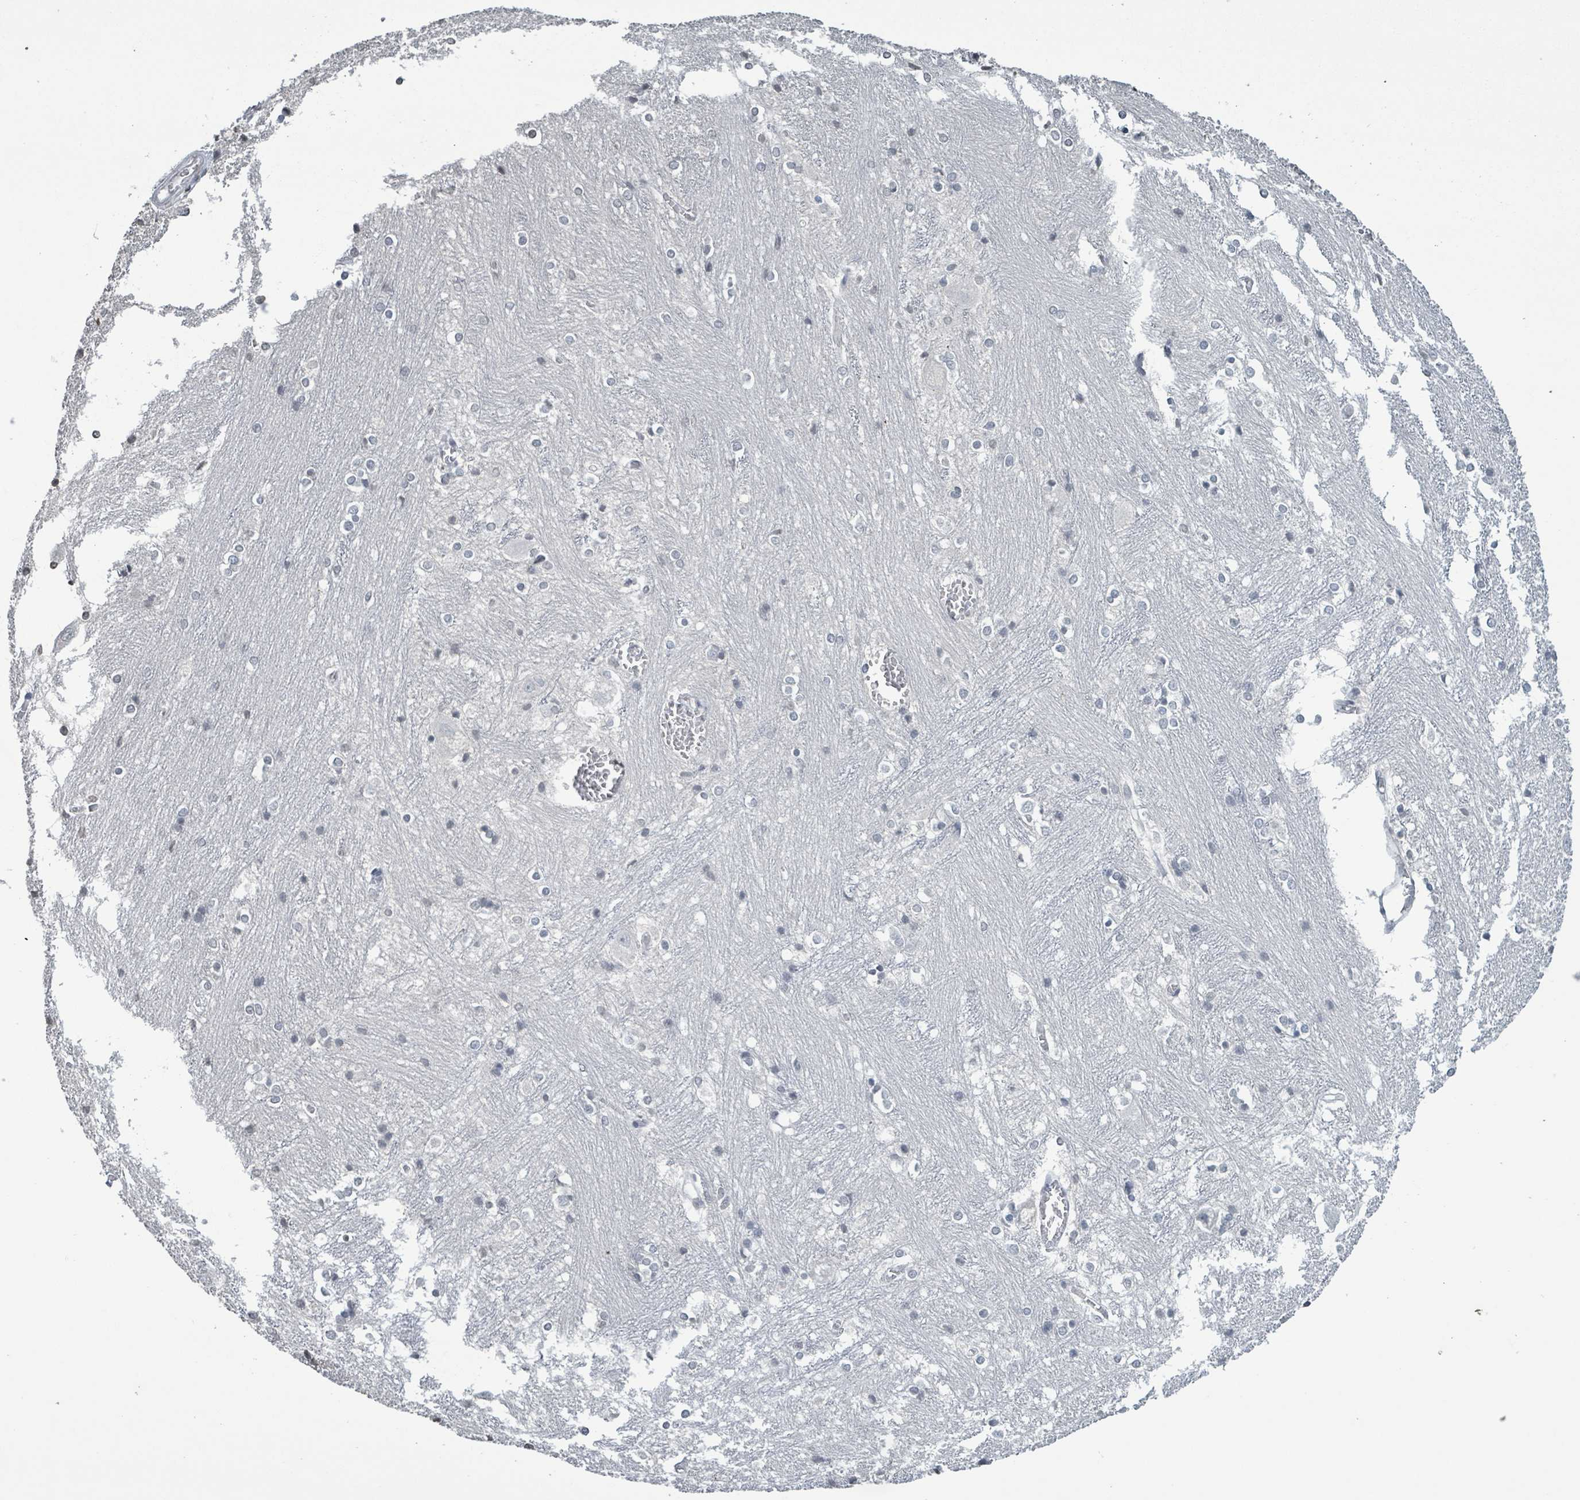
{"staining": {"intensity": "negative", "quantity": "none", "location": "none"}, "tissue": "caudate", "cell_type": "Glial cells", "image_type": "normal", "snomed": [{"axis": "morphology", "description": "Normal tissue, NOS"}, {"axis": "topography", "description": "Lateral ventricle wall"}], "caption": "This is an immunohistochemistry (IHC) photomicrograph of normal caudate. There is no staining in glial cells.", "gene": "CA9", "patient": {"sex": "male", "age": 37}}